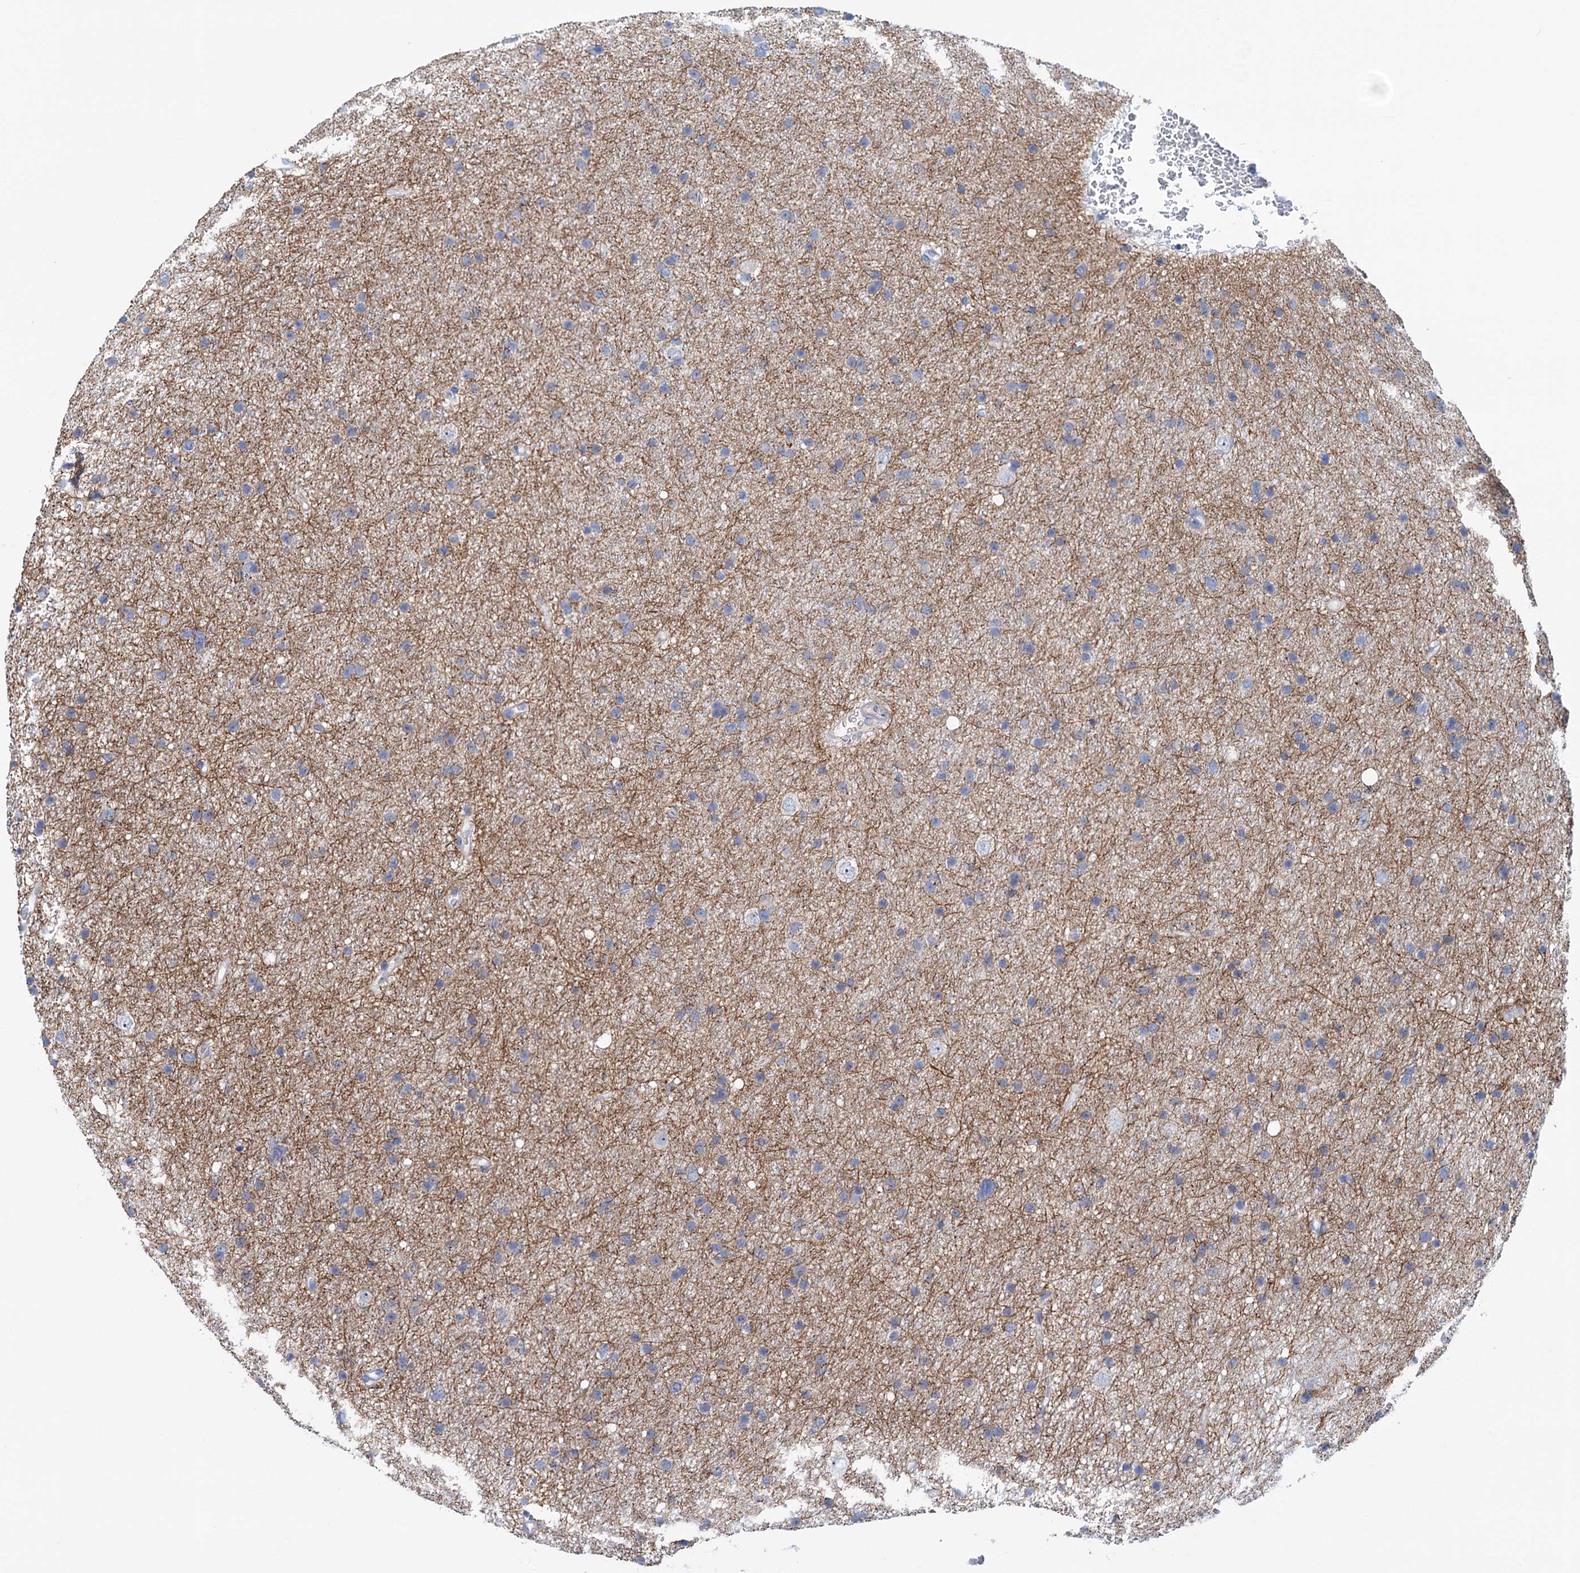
{"staining": {"intensity": "negative", "quantity": "none", "location": "none"}, "tissue": "glioma", "cell_type": "Tumor cells", "image_type": "cancer", "snomed": [{"axis": "morphology", "description": "Glioma, malignant, Low grade"}, {"axis": "topography", "description": "Cerebral cortex"}], "caption": "DAB immunohistochemical staining of human malignant low-grade glioma demonstrates no significant positivity in tumor cells. (DAB (3,3'-diaminobenzidine) immunohistochemistry, high magnification).", "gene": "MYOZ3", "patient": {"sex": "female", "age": 39}}